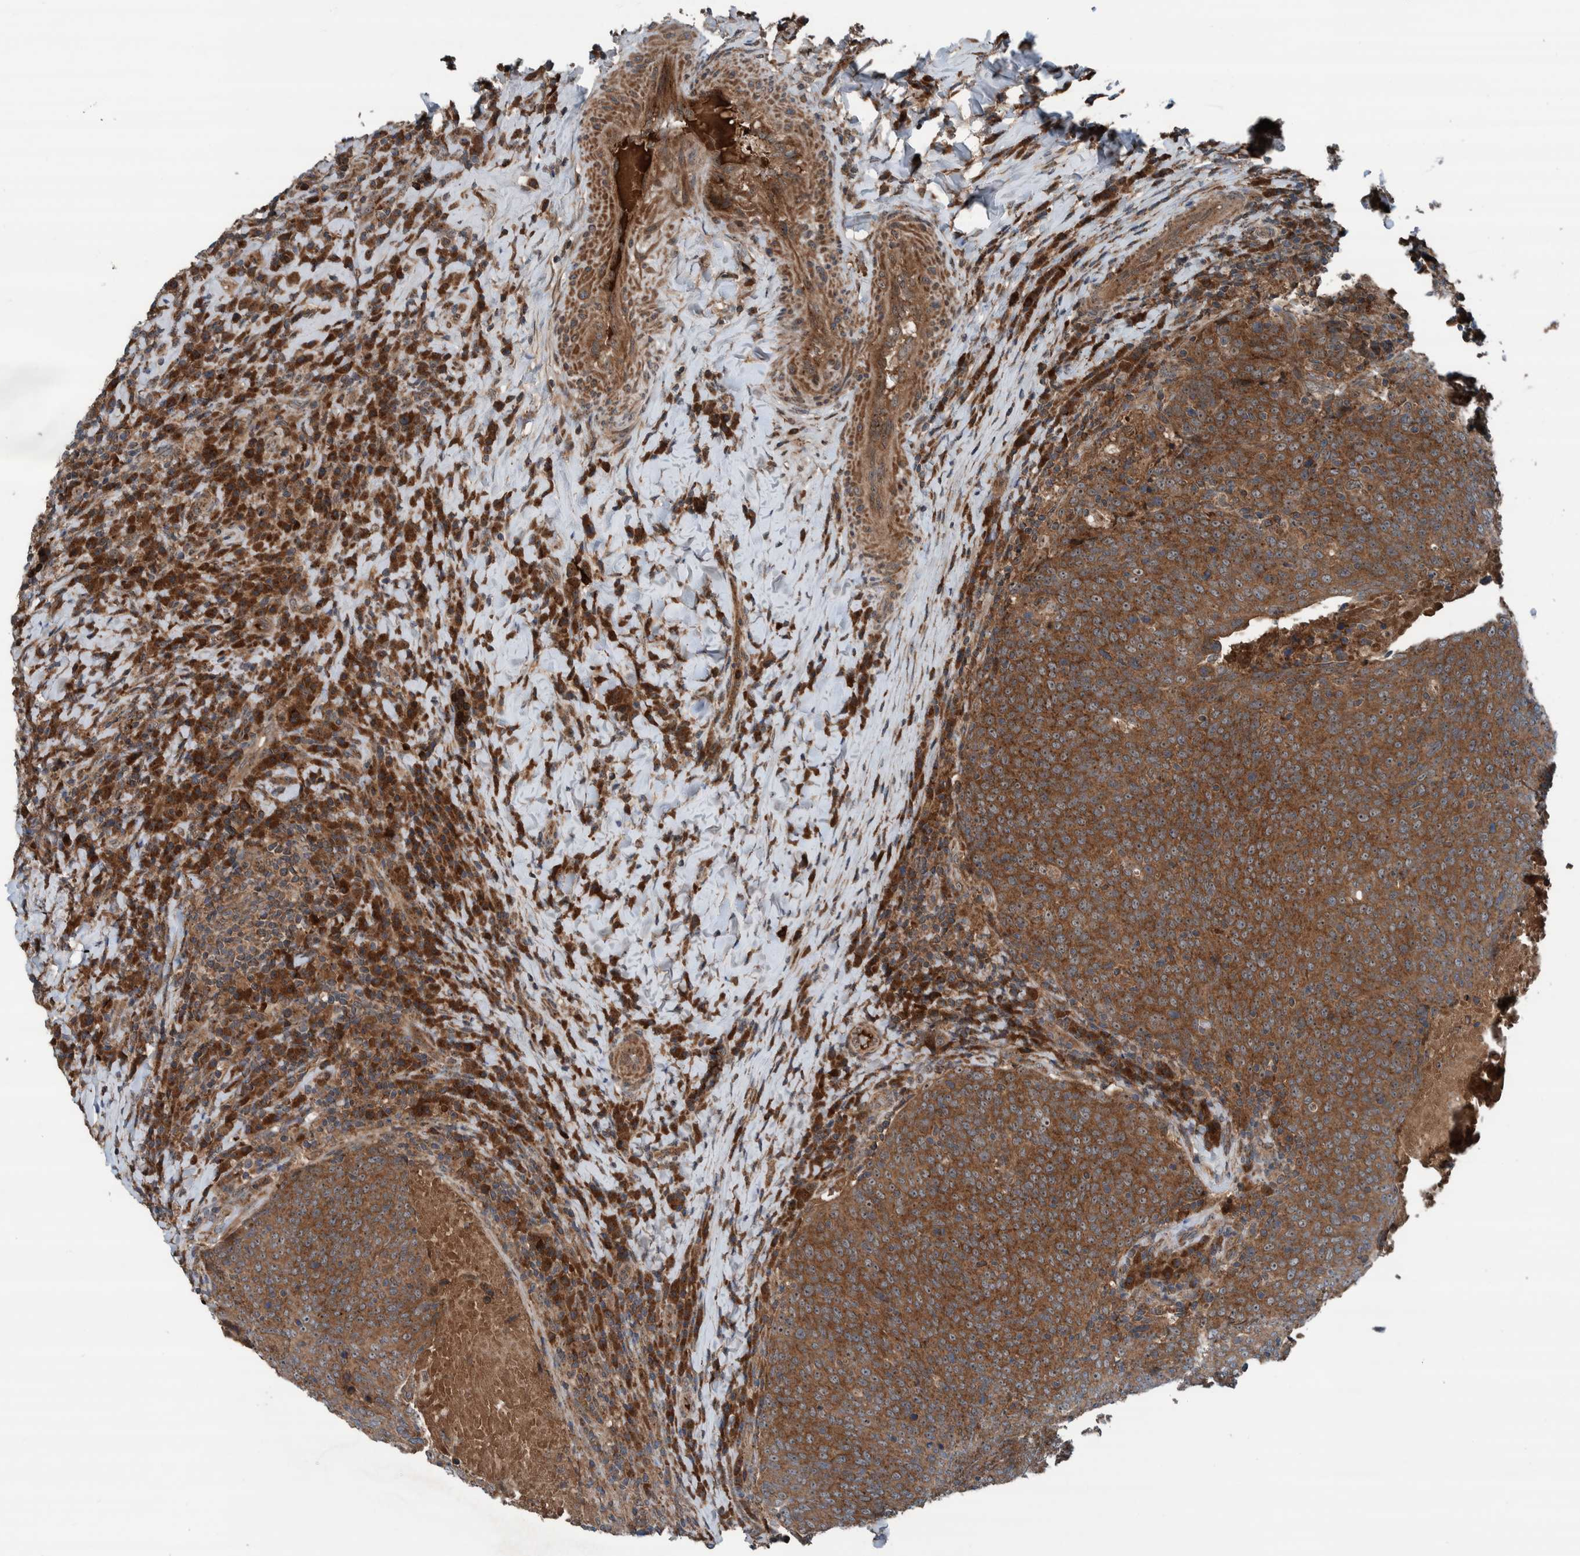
{"staining": {"intensity": "moderate", "quantity": ">75%", "location": "cytoplasmic/membranous"}, "tissue": "head and neck cancer", "cell_type": "Tumor cells", "image_type": "cancer", "snomed": [{"axis": "morphology", "description": "Squamous cell carcinoma, NOS"}, {"axis": "morphology", "description": "Squamous cell carcinoma, metastatic, NOS"}, {"axis": "topography", "description": "Lymph node"}, {"axis": "topography", "description": "Head-Neck"}], "caption": "The immunohistochemical stain shows moderate cytoplasmic/membranous positivity in tumor cells of head and neck cancer tissue. (DAB (3,3'-diaminobenzidine) IHC, brown staining for protein, blue staining for nuclei).", "gene": "CUEDC1", "patient": {"sex": "male", "age": 62}}